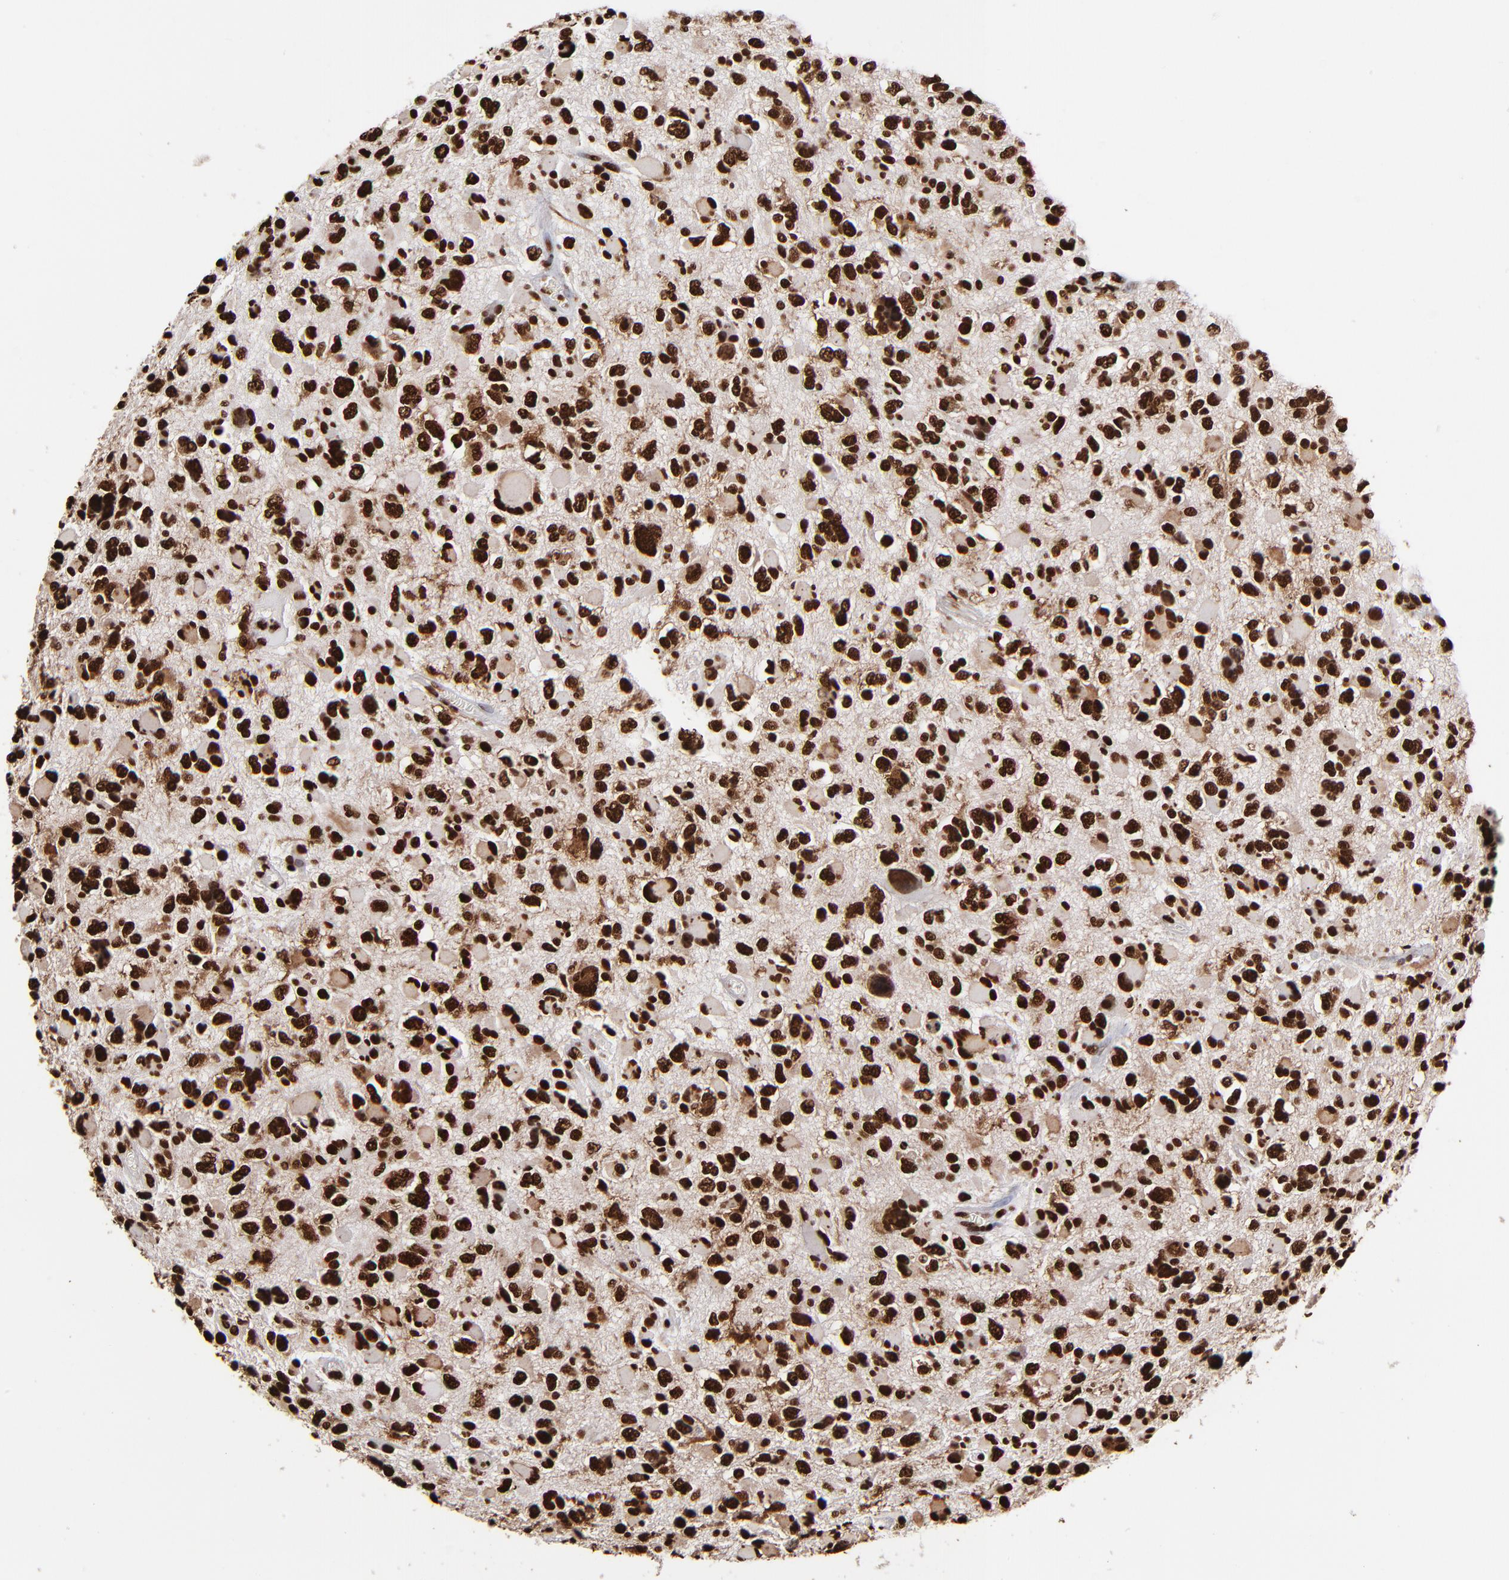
{"staining": {"intensity": "strong", "quantity": ">75%", "location": "nuclear"}, "tissue": "glioma", "cell_type": "Tumor cells", "image_type": "cancer", "snomed": [{"axis": "morphology", "description": "Glioma, malignant, High grade"}, {"axis": "topography", "description": "Brain"}], "caption": "A histopathology image of human glioma stained for a protein demonstrates strong nuclear brown staining in tumor cells.", "gene": "ZNF544", "patient": {"sex": "female", "age": 37}}